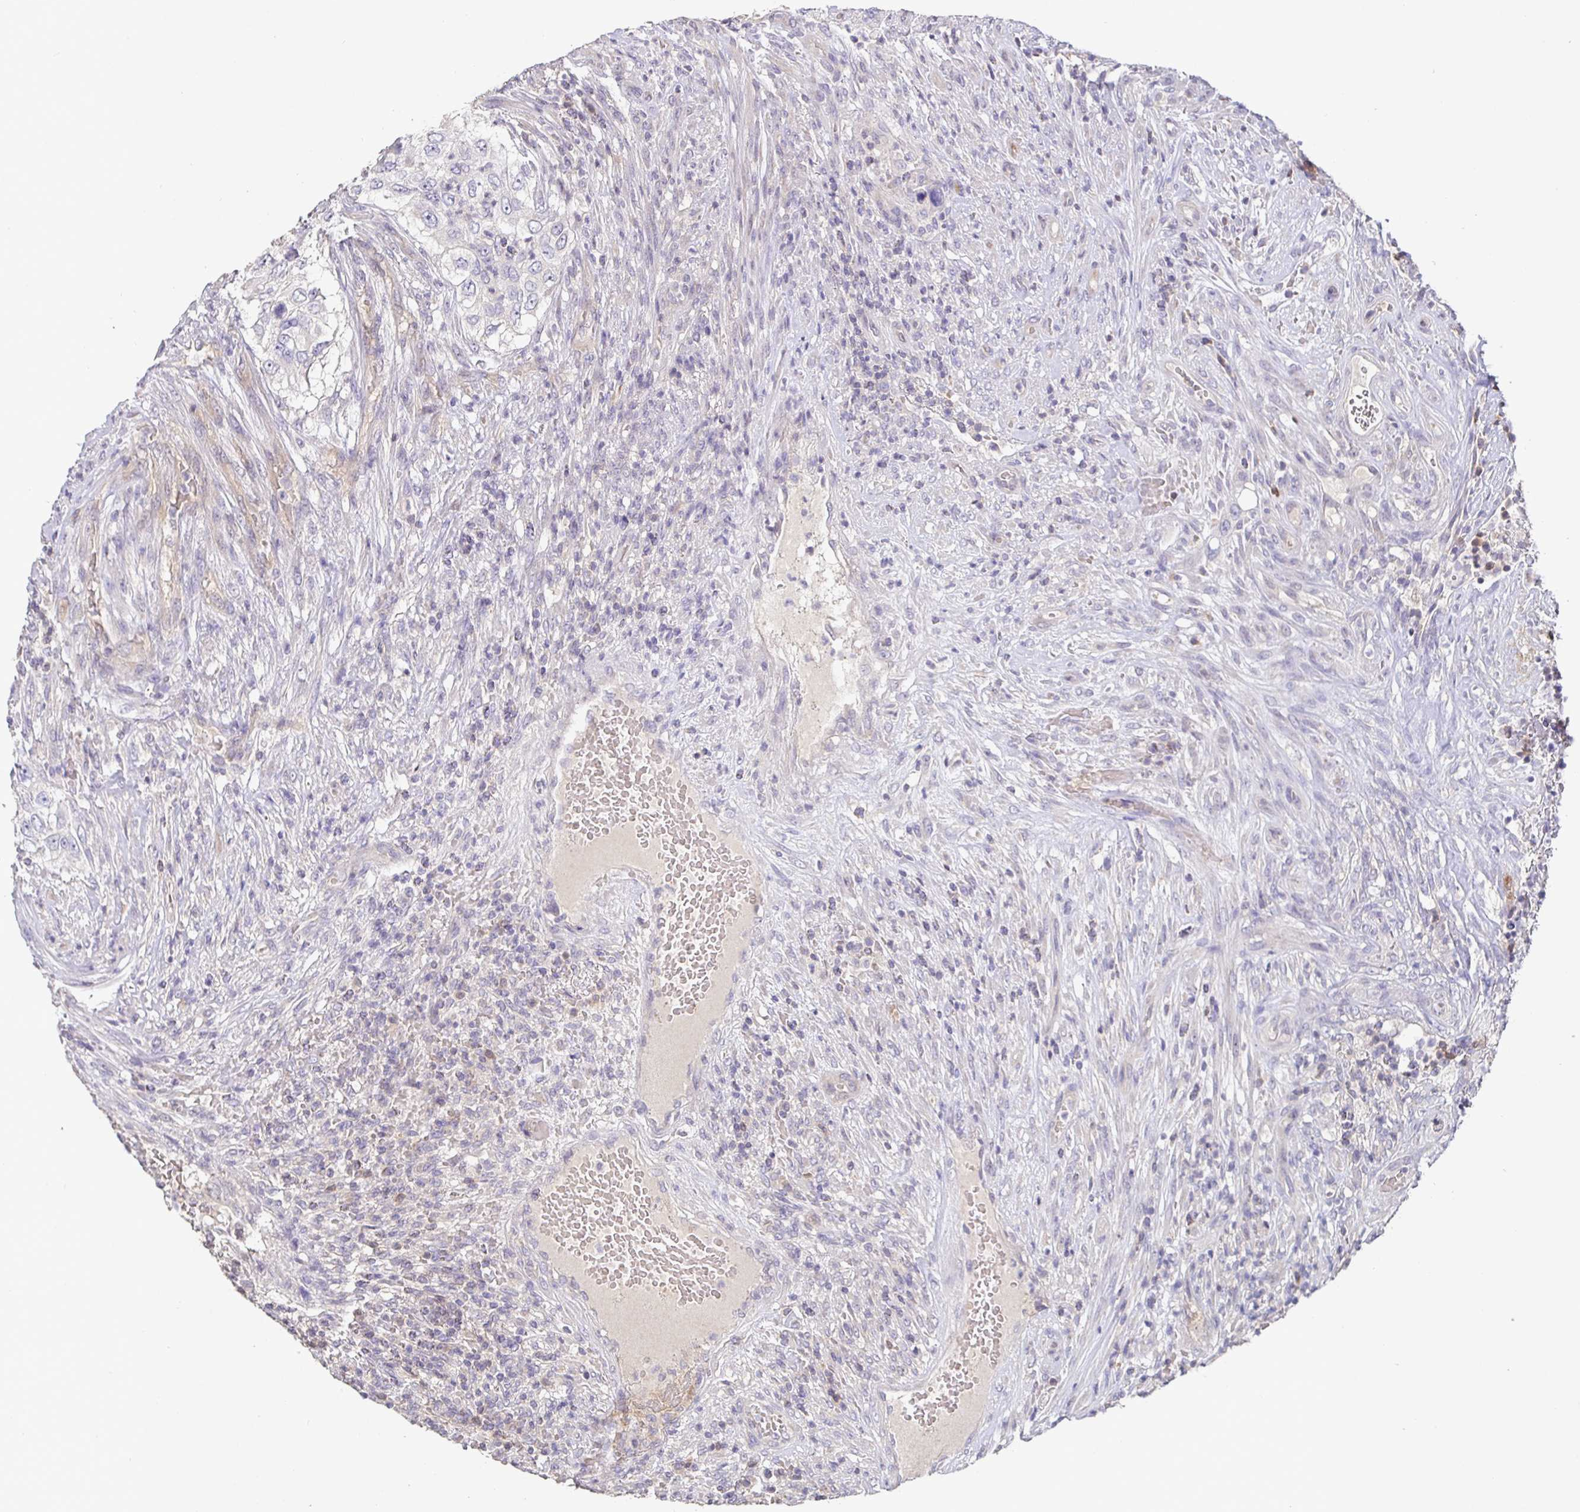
{"staining": {"intensity": "weak", "quantity": "<25%", "location": "cytoplasmic/membranous"}, "tissue": "urothelial cancer", "cell_type": "Tumor cells", "image_type": "cancer", "snomed": [{"axis": "morphology", "description": "Urothelial carcinoma, High grade"}, {"axis": "topography", "description": "Urinary bladder"}], "caption": "IHC micrograph of high-grade urothelial carcinoma stained for a protein (brown), which reveals no positivity in tumor cells.", "gene": "SHISA4", "patient": {"sex": "female", "age": 60}}